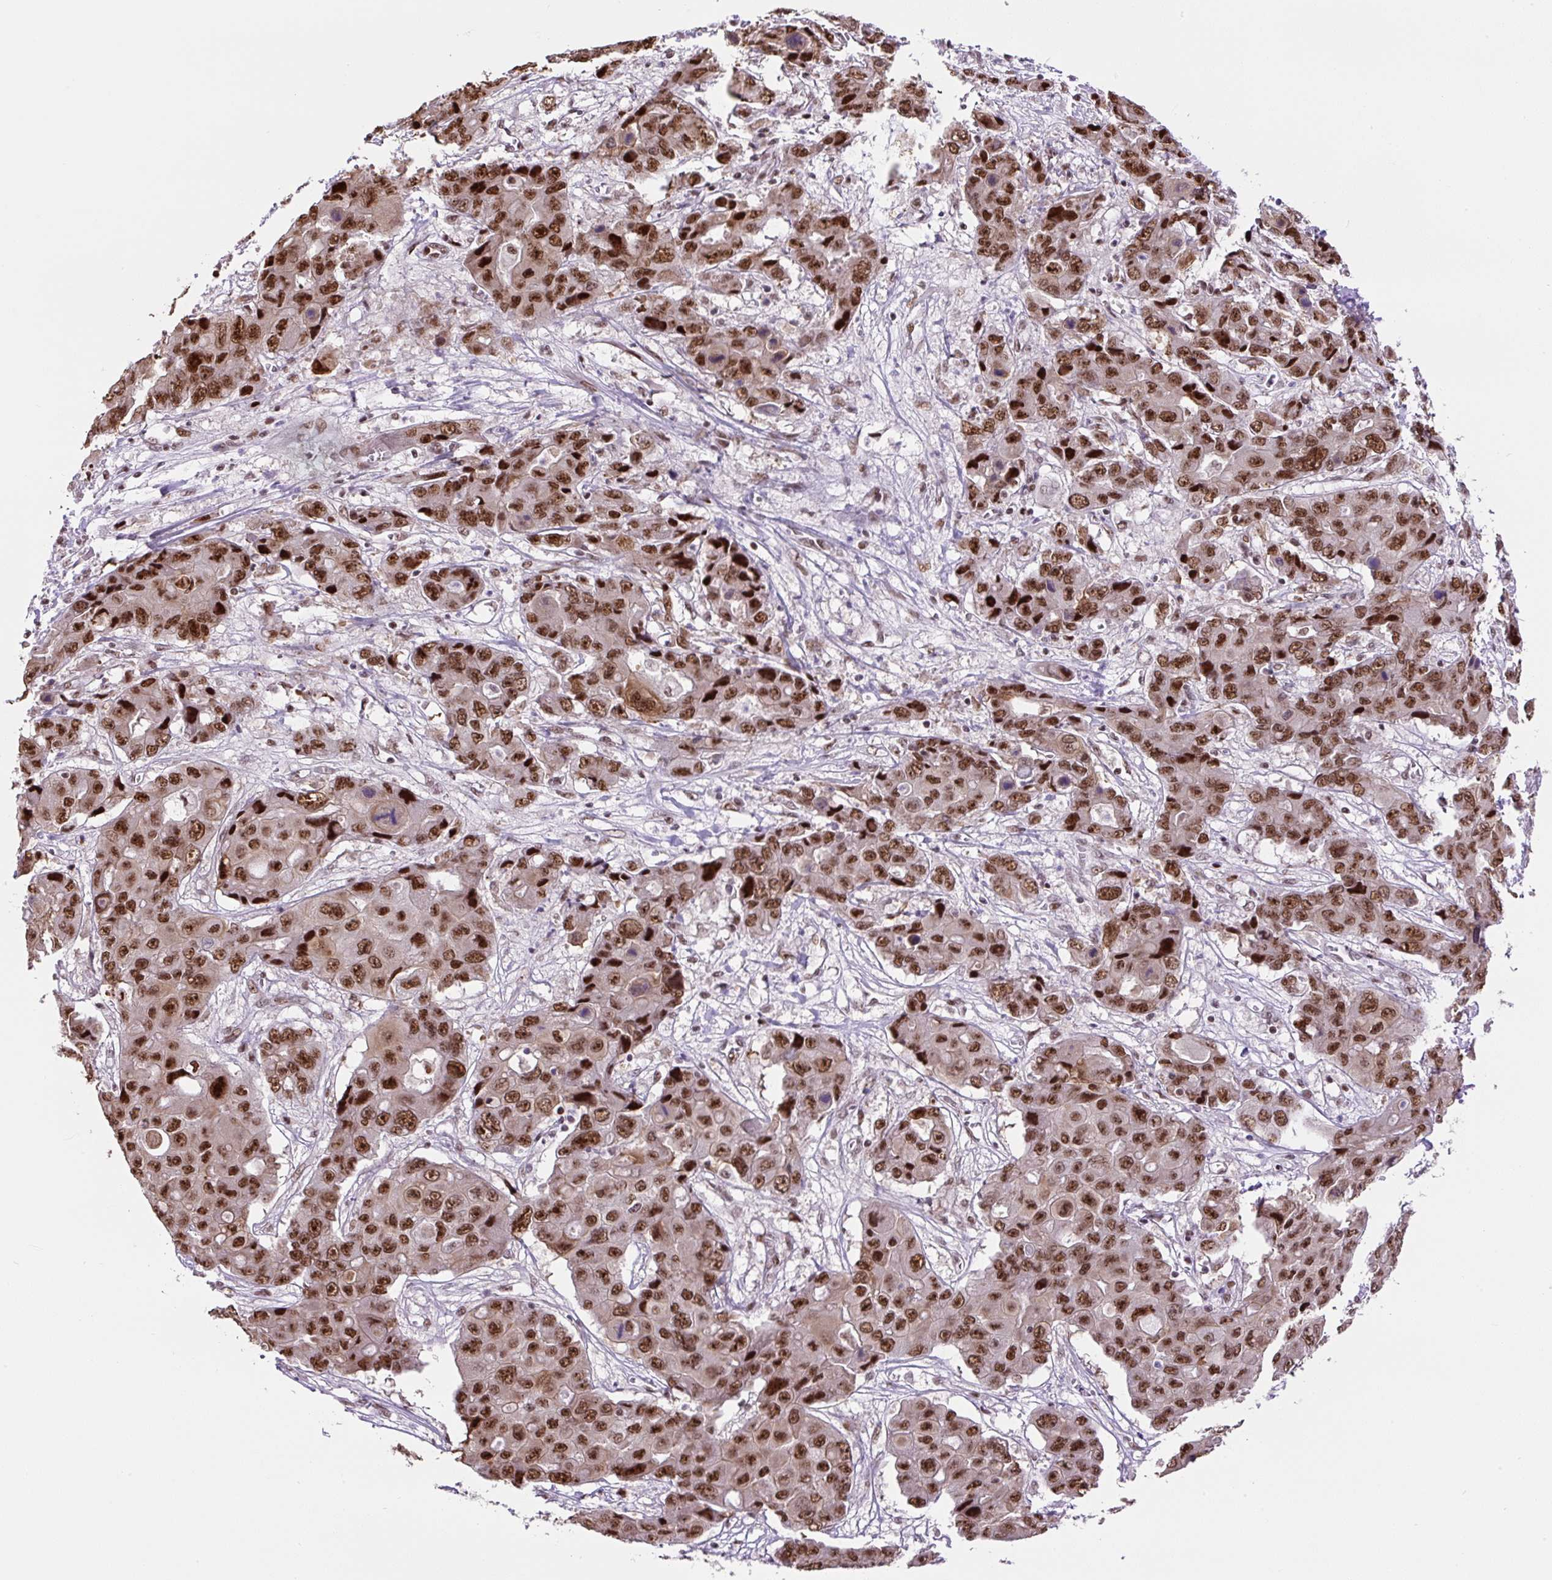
{"staining": {"intensity": "strong", "quantity": ">75%", "location": "nuclear"}, "tissue": "liver cancer", "cell_type": "Tumor cells", "image_type": "cancer", "snomed": [{"axis": "morphology", "description": "Cholangiocarcinoma"}, {"axis": "topography", "description": "Liver"}], "caption": "Liver cancer stained for a protein exhibits strong nuclear positivity in tumor cells.", "gene": "TAF1A", "patient": {"sex": "male", "age": 67}}